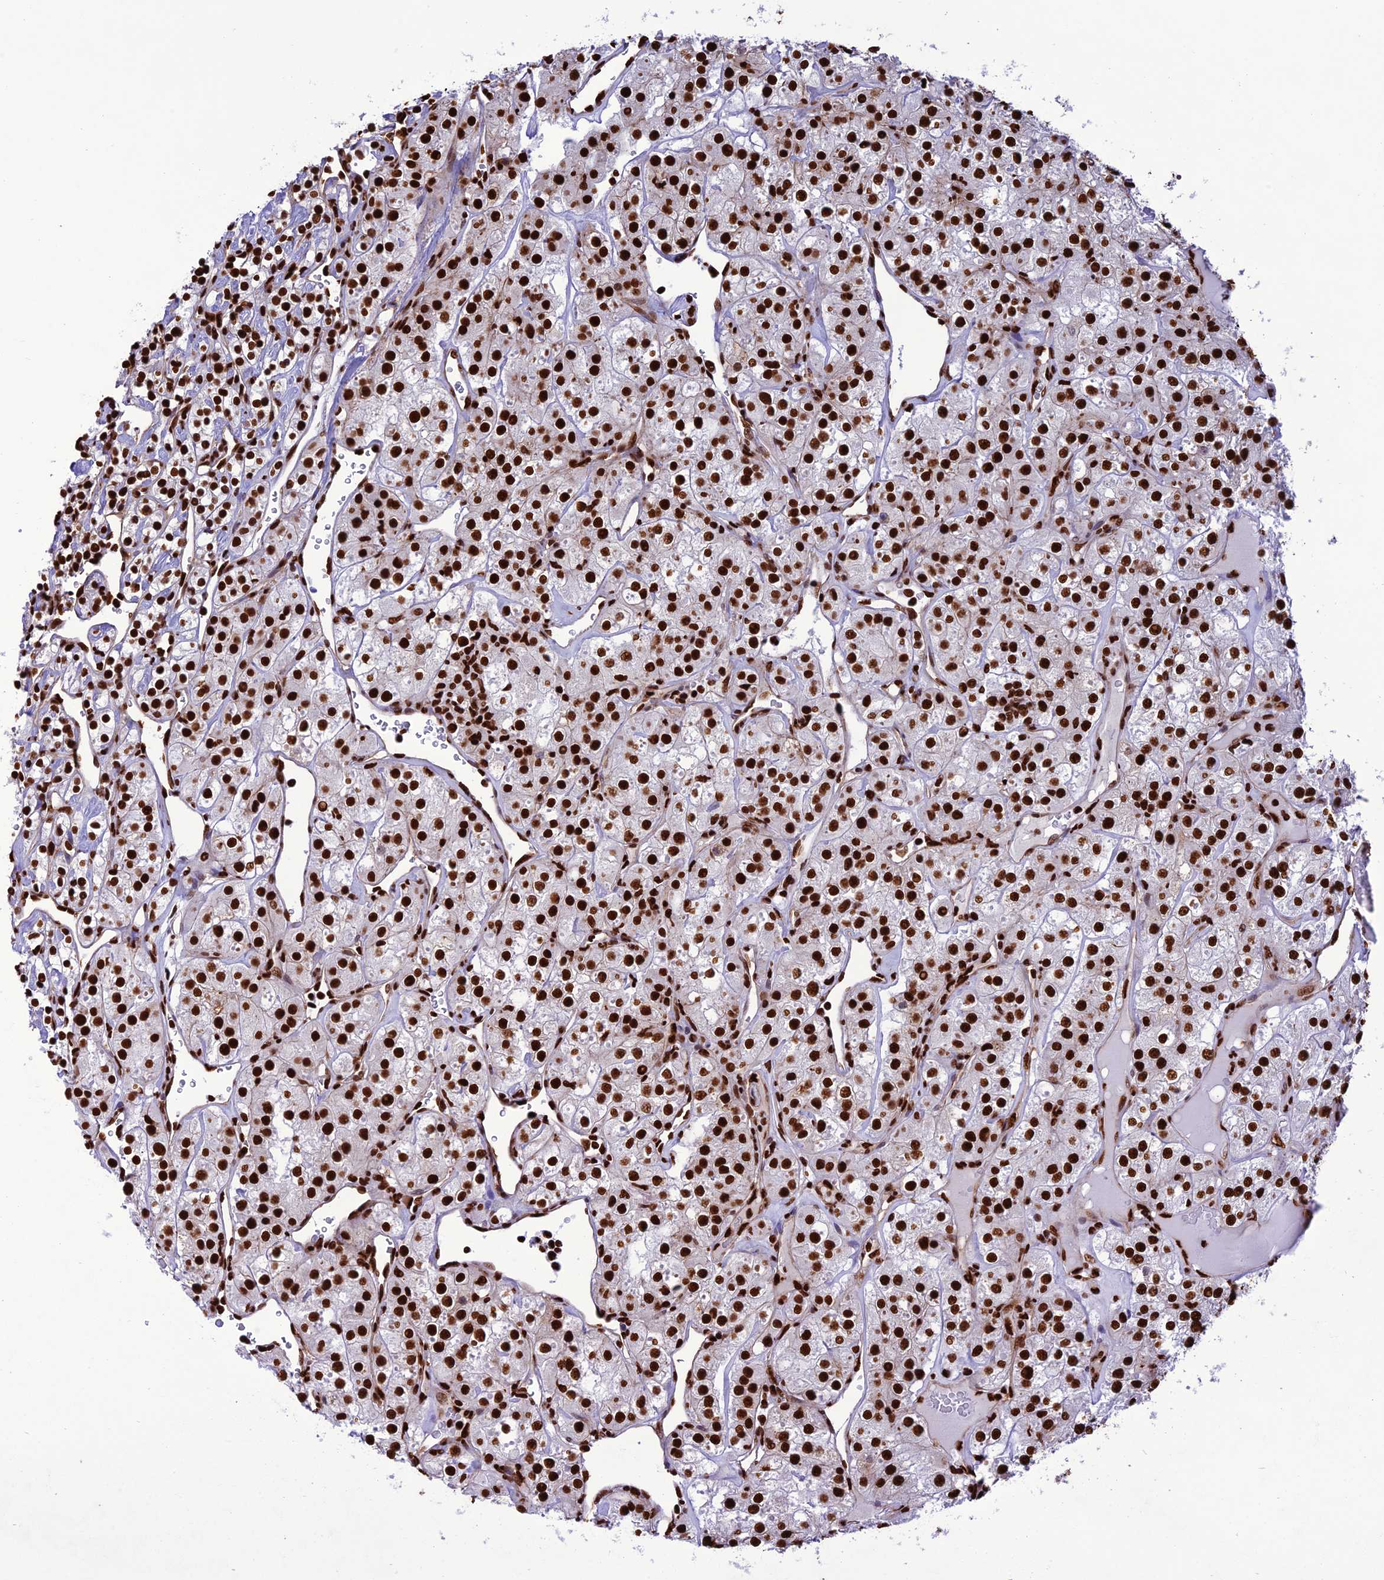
{"staining": {"intensity": "strong", "quantity": ">75%", "location": "nuclear"}, "tissue": "renal cancer", "cell_type": "Tumor cells", "image_type": "cancer", "snomed": [{"axis": "morphology", "description": "Adenocarcinoma, NOS"}, {"axis": "topography", "description": "Kidney"}], "caption": "Brown immunohistochemical staining in renal adenocarcinoma exhibits strong nuclear staining in about >75% of tumor cells. The staining is performed using DAB (3,3'-diaminobenzidine) brown chromogen to label protein expression. The nuclei are counter-stained blue using hematoxylin.", "gene": "INO80E", "patient": {"sex": "male", "age": 77}}